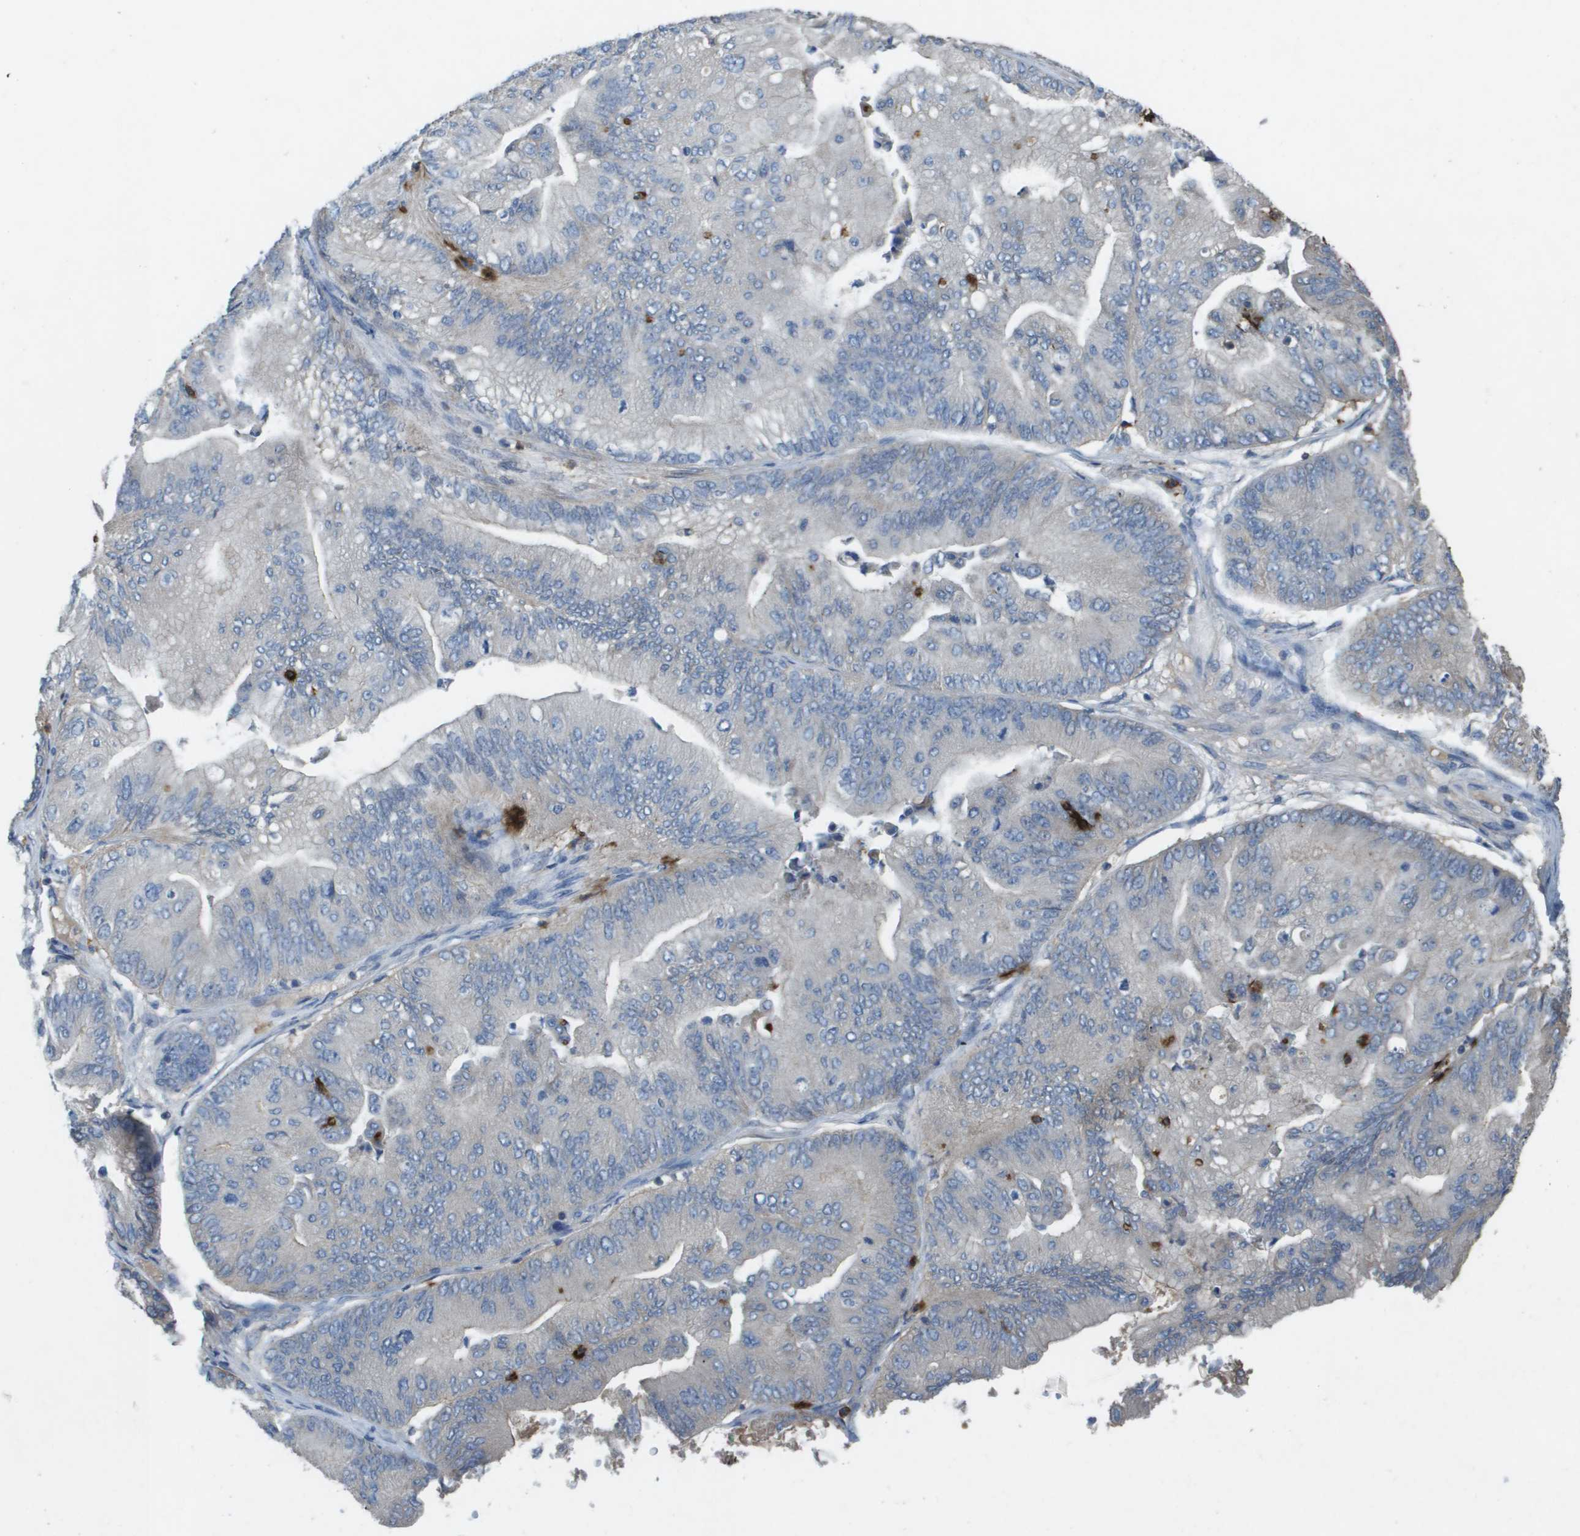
{"staining": {"intensity": "negative", "quantity": "none", "location": "none"}, "tissue": "ovarian cancer", "cell_type": "Tumor cells", "image_type": "cancer", "snomed": [{"axis": "morphology", "description": "Cystadenocarcinoma, mucinous, NOS"}, {"axis": "topography", "description": "Ovary"}], "caption": "Immunohistochemistry of mucinous cystadenocarcinoma (ovarian) exhibits no staining in tumor cells. (DAB immunohistochemistry with hematoxylin counter stain).", "gene": "CLCA4", "patient": {"sex": "female", "age": 61}}